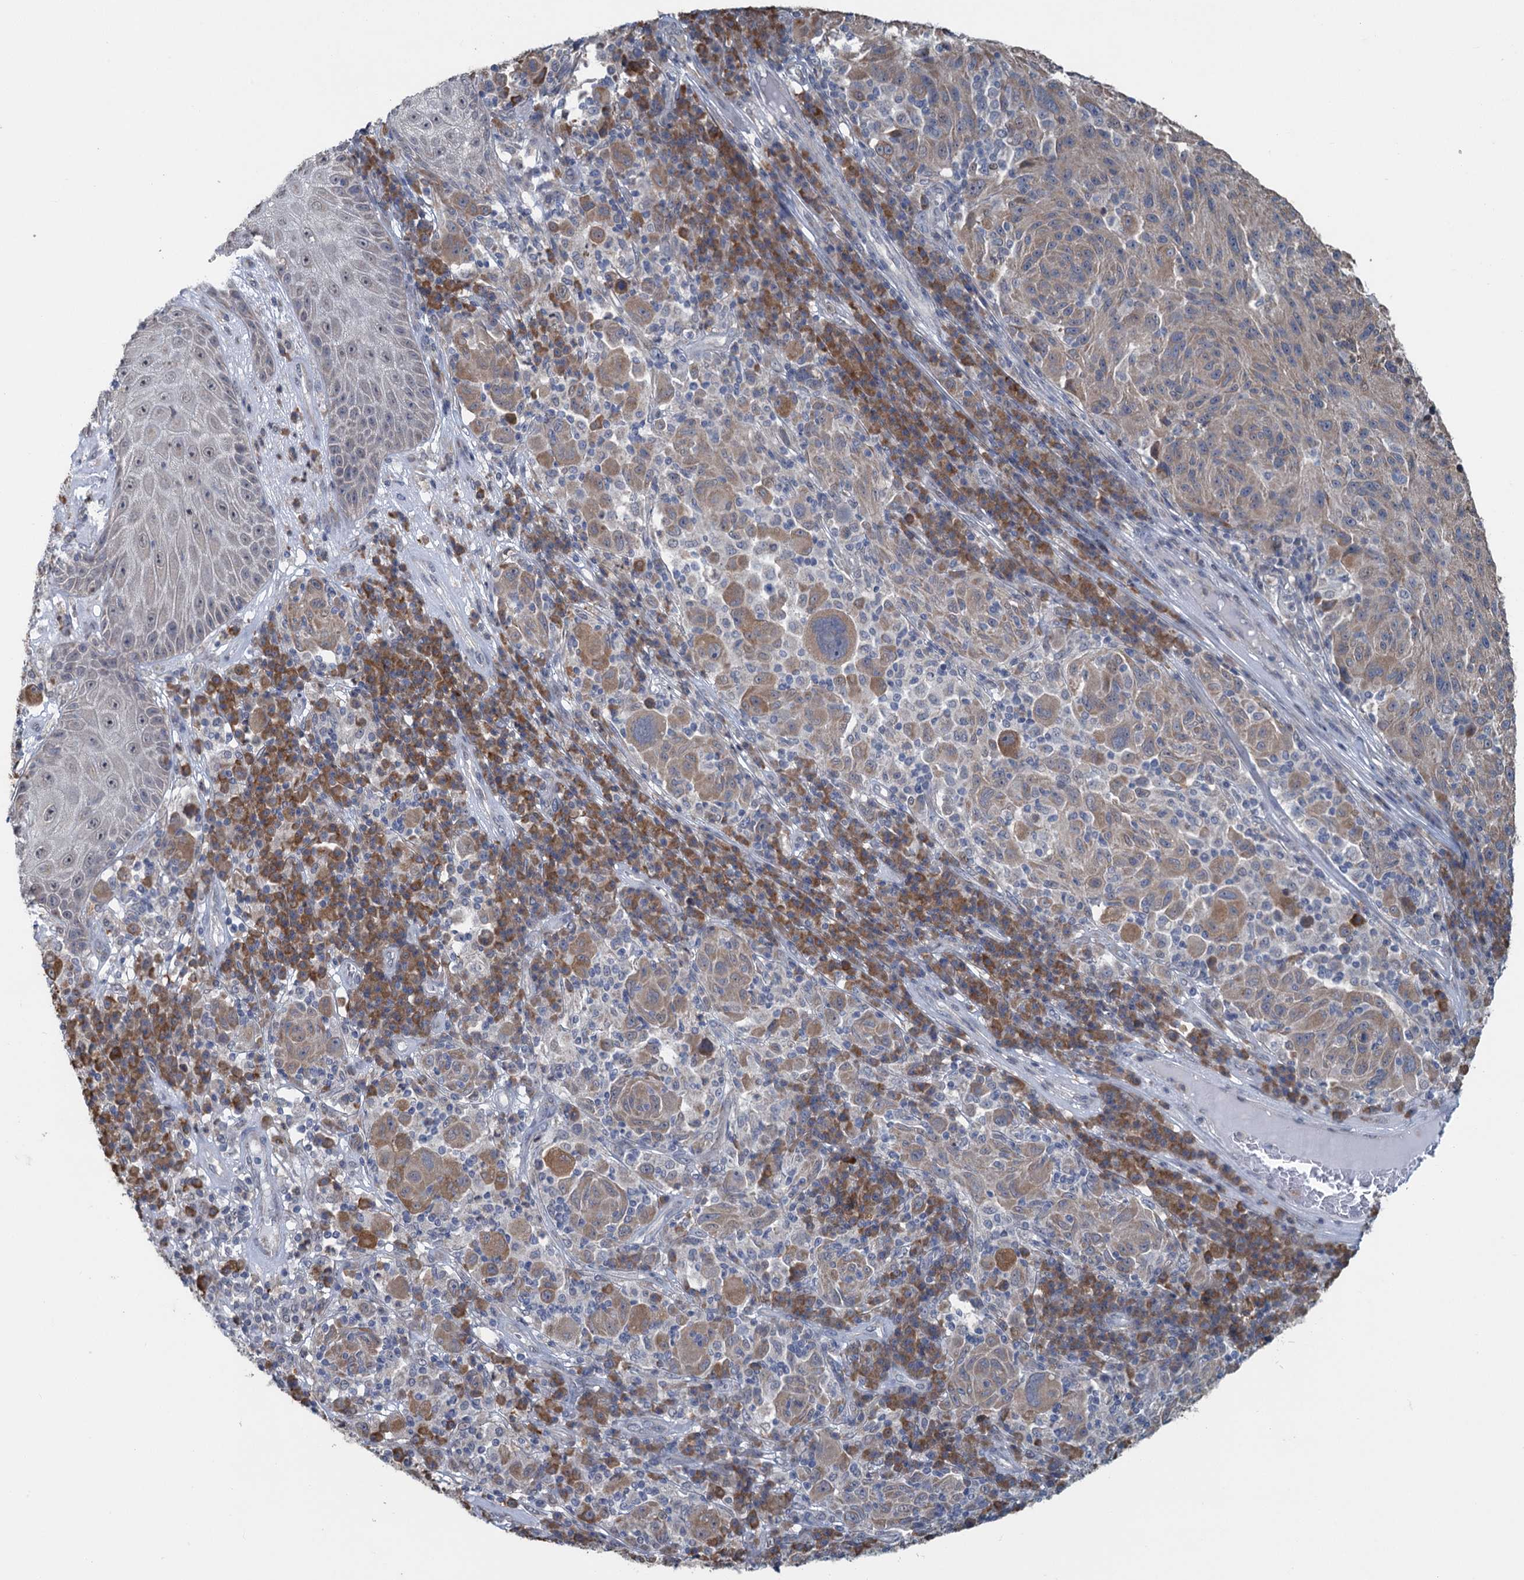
{"staining": {"intensity": "weak", "quantity": ">75%", "location": "cytoplasmic/membranous"}, "tissue": "melanoma", "cell_type": "Tumor cells", "image_type": "cancer", "snomed": [{"axis": "morphology", "description": "Malignant melanoma, NOS"}, {"axis": "topography", "description": "Skin"}], "caption": "DAB (3,3'-diaminobenzidine) immunohistochemical staining of melanoma shows weak cytoplasmic/membranous protein staining in about >75% of tumor cells.", "gene": "TEX35", "patient": {"sex": "male", "age": 53}}